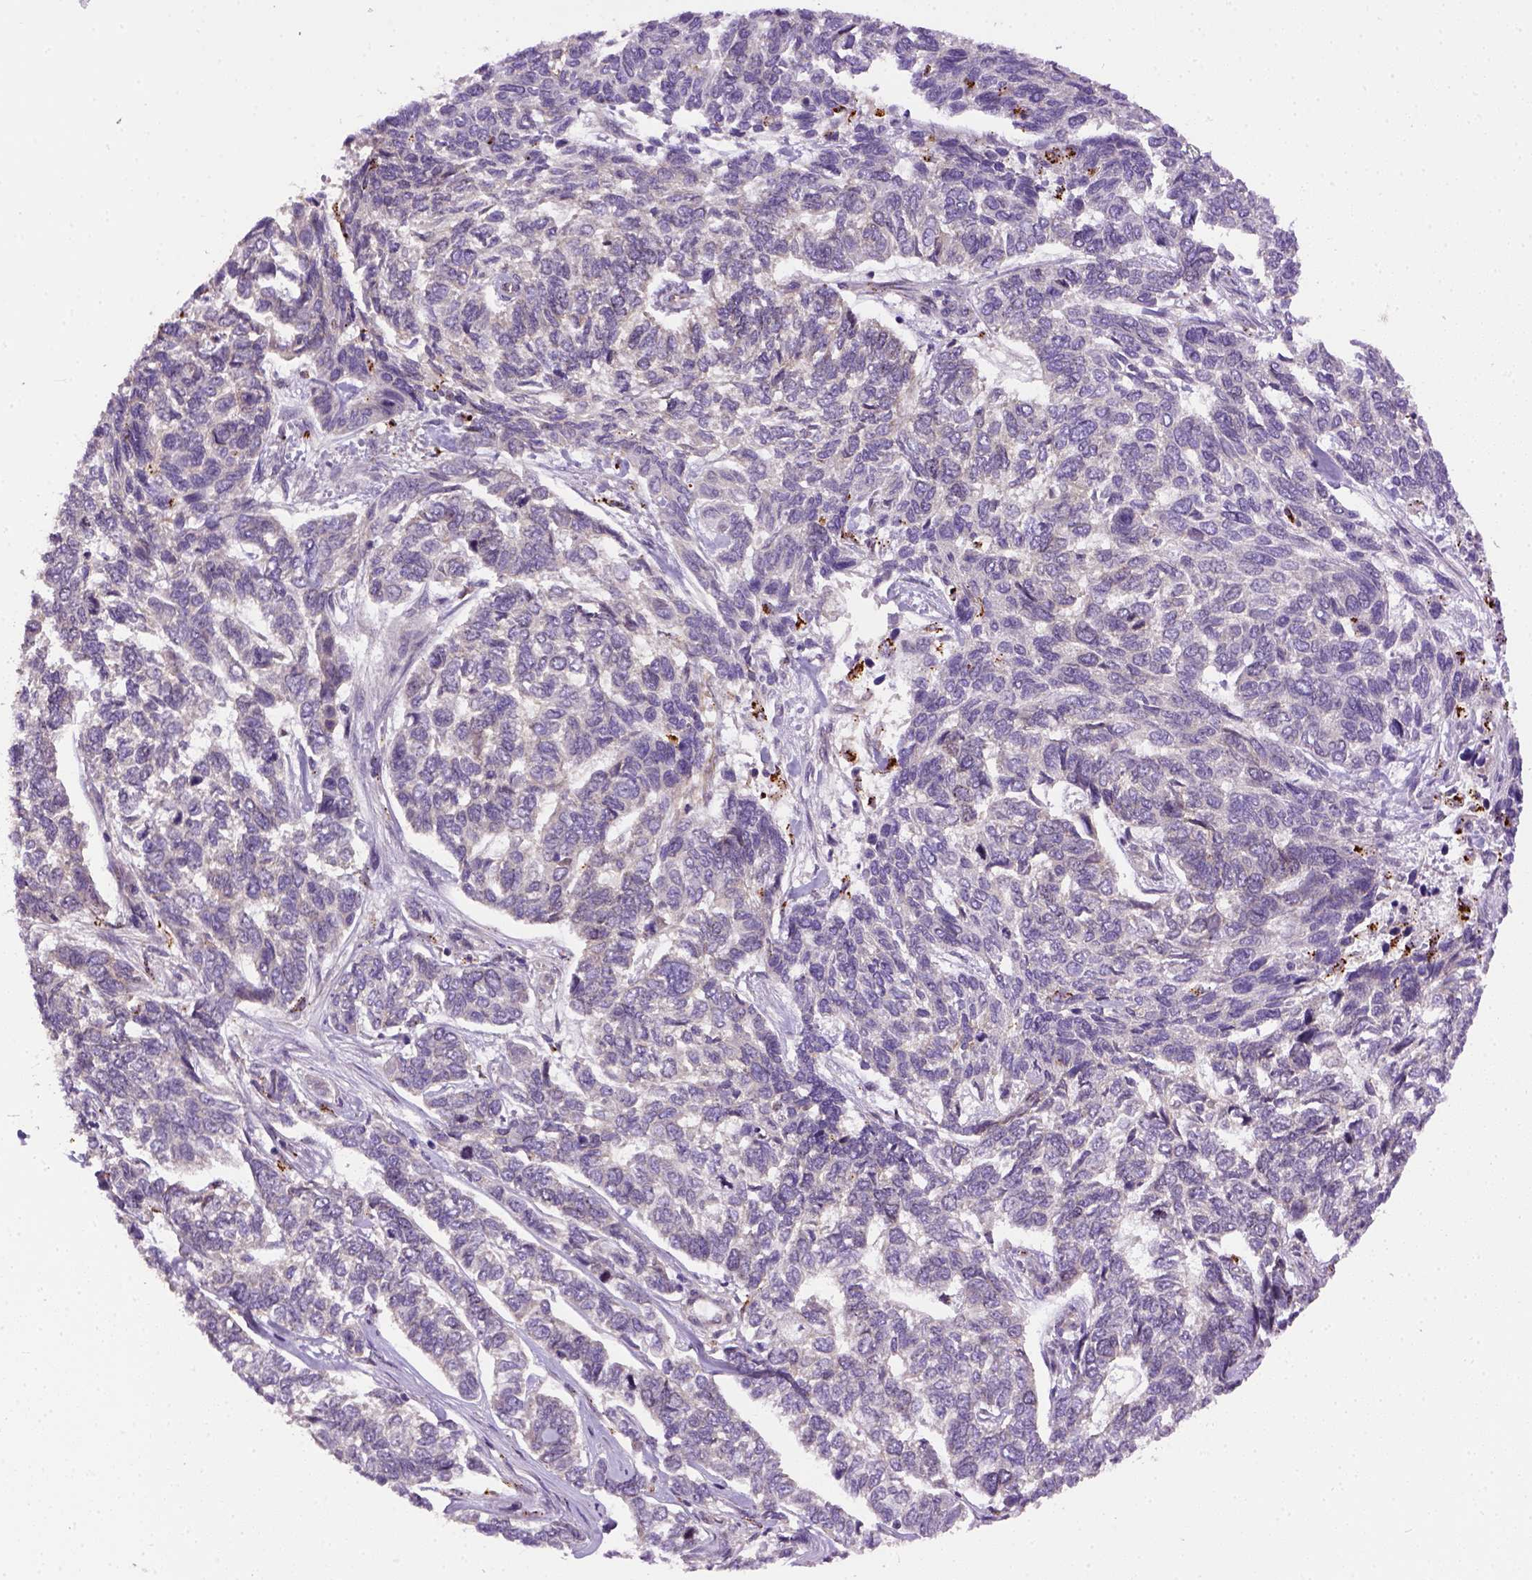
{"staining": {"intensity": "negative", "quantity": "none", "location": "none"}, "tissue": "skin cancer", "cell_type": "Tumor cells", "image_type": "cancer", "snomed": [{"axis": "morphology", "description": "Basal cell carcinoma"}, {"axis": "topography", "description": "Skin"}], "caption": "Immunohistochemistry (IHC) image of human skin basal cell carcinoma stained for a protein (brown), which displays no expression in tumor cells.", "gene": "KAZN", "patient": {"sex": "female", "age": 65}}